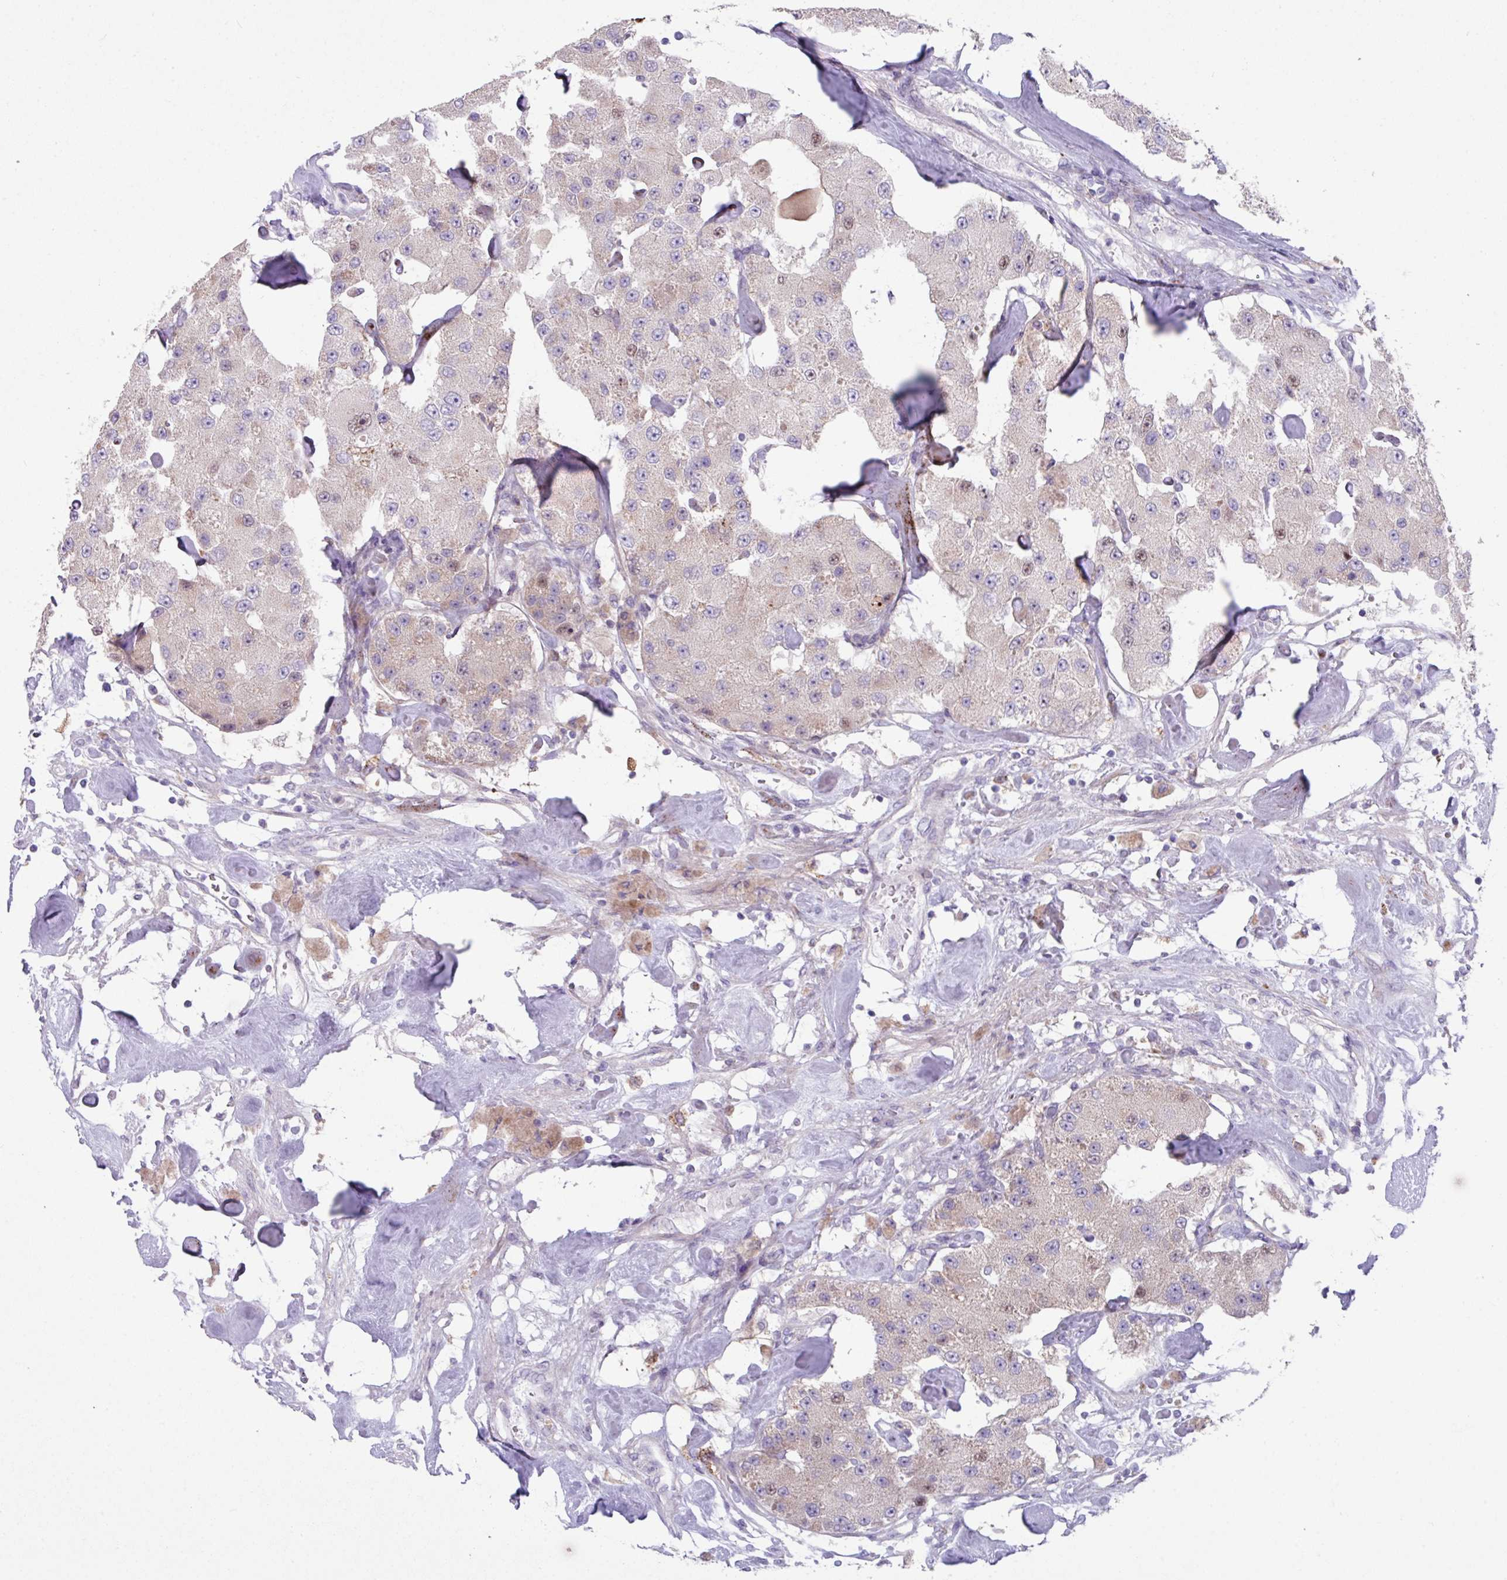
{"staining": {"intensity": "weak", "quantity": "<25%", "location": "cytoplasmic/membranous"}, "tissue": "carcinoid", "cell_type": "Tumor cells", "image_type": "cancer", "snomed": [{"axis": "morphology", "description": "Carcinoid, malignant, NOS"}, {"axis": "topography", "description": "Pancreas"}], "caption": "High magnification brightfield microscopy of malignant carcinoid stained with DAB (3,3'-diaminobenzidine) (brown) and counterstained with hematoxylin (blue): tumor cells show no significant positivity.", "gene": "IQCJ", "patient": {"sex": "male", "age": 41}}